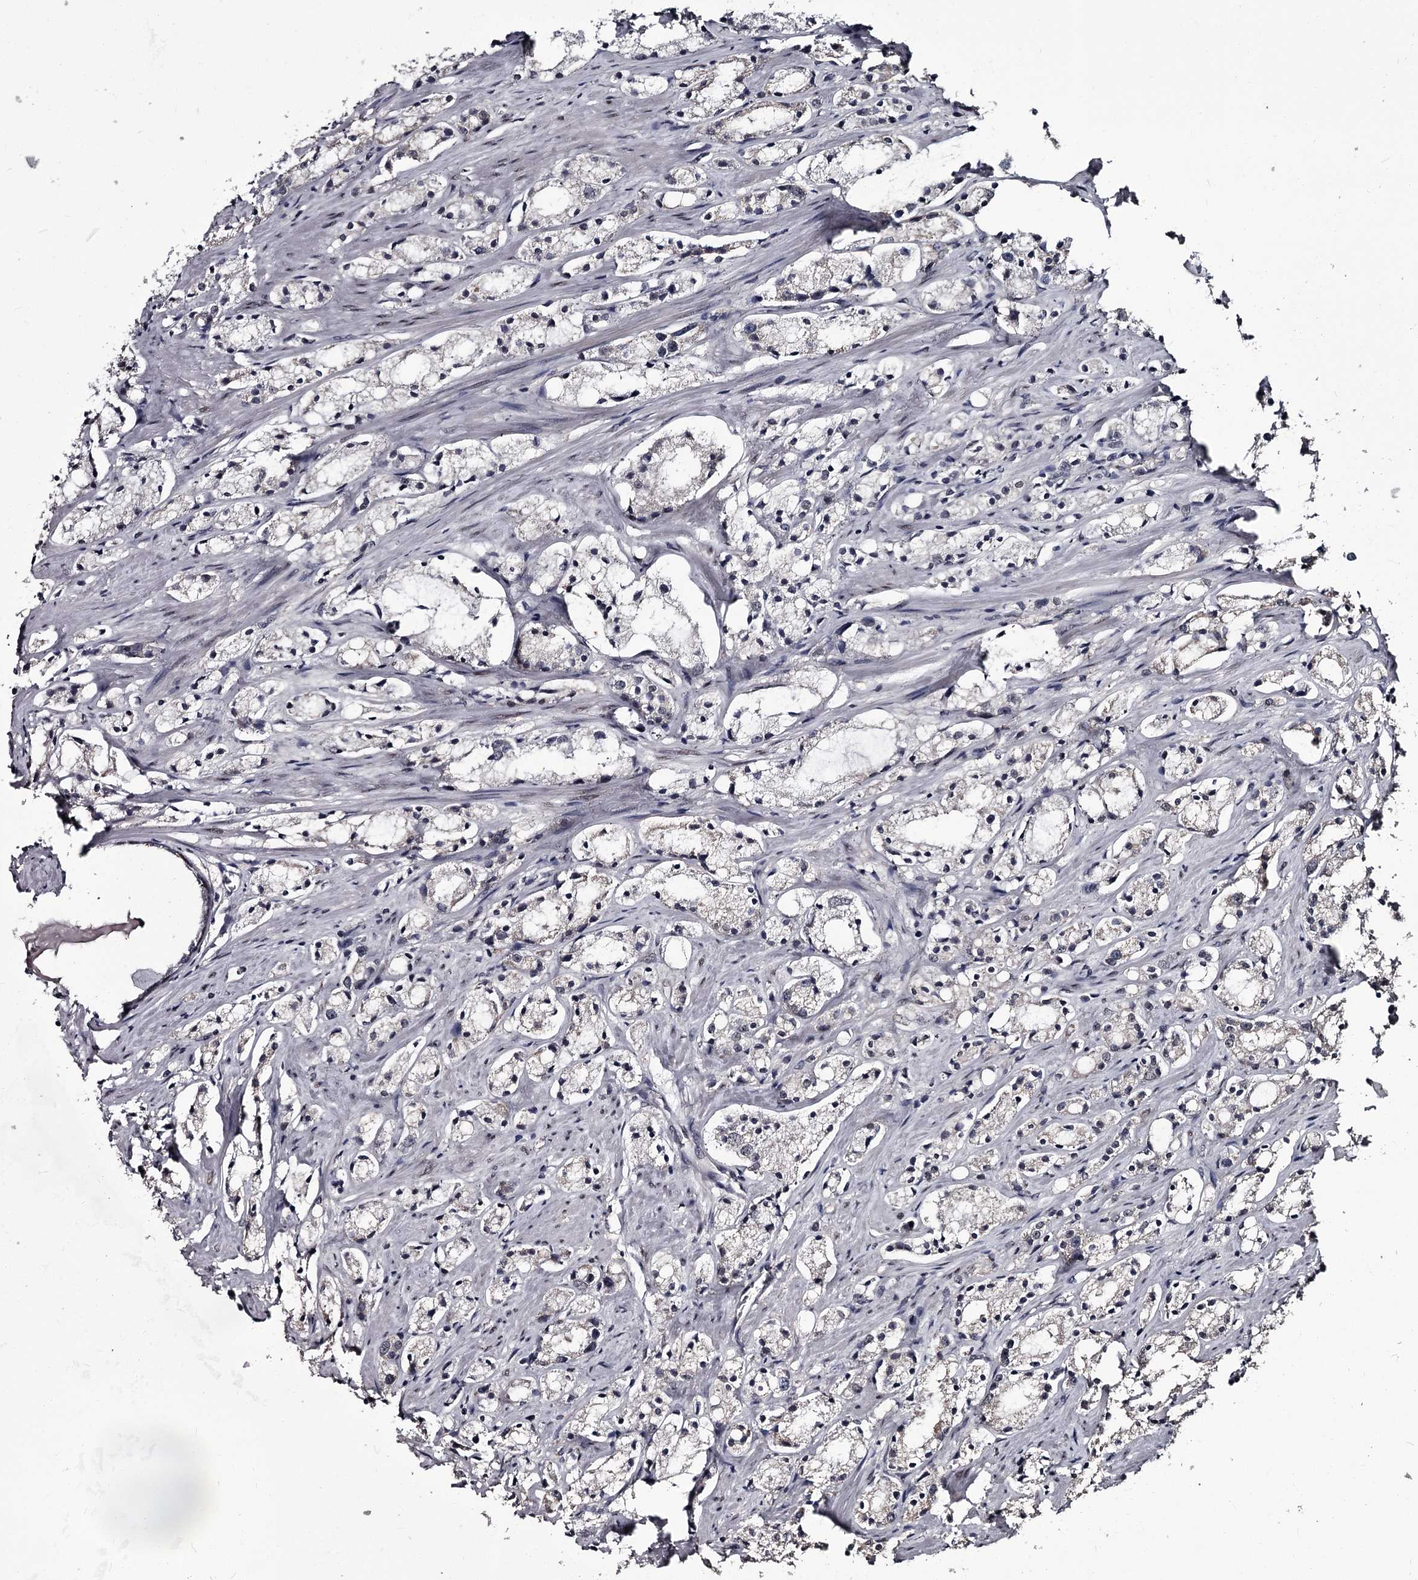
{"staining": {"intensity": "negative", "quantity": "none", "location": "none"}, "tissue": "prostate cancer", "cell_type": "Tumor cells", "image_type": "cancer", "snomed": [{"axis": "morphology", "description": "Adenocarcinoma, High grade"}, {"axis": "topography", "description": "Prostate"}], "caption": "Immunohistochemistry micrograph of prostate adenocarcinoma (high-grade) stained for a protein (brown), which demonstrates no staining in tumor cells. (Brightfield microscopy of DAB immunohistochemistry at high magnification).", "gene": "PRPF40B", "patient": {"sex": "male", "age": 66}}